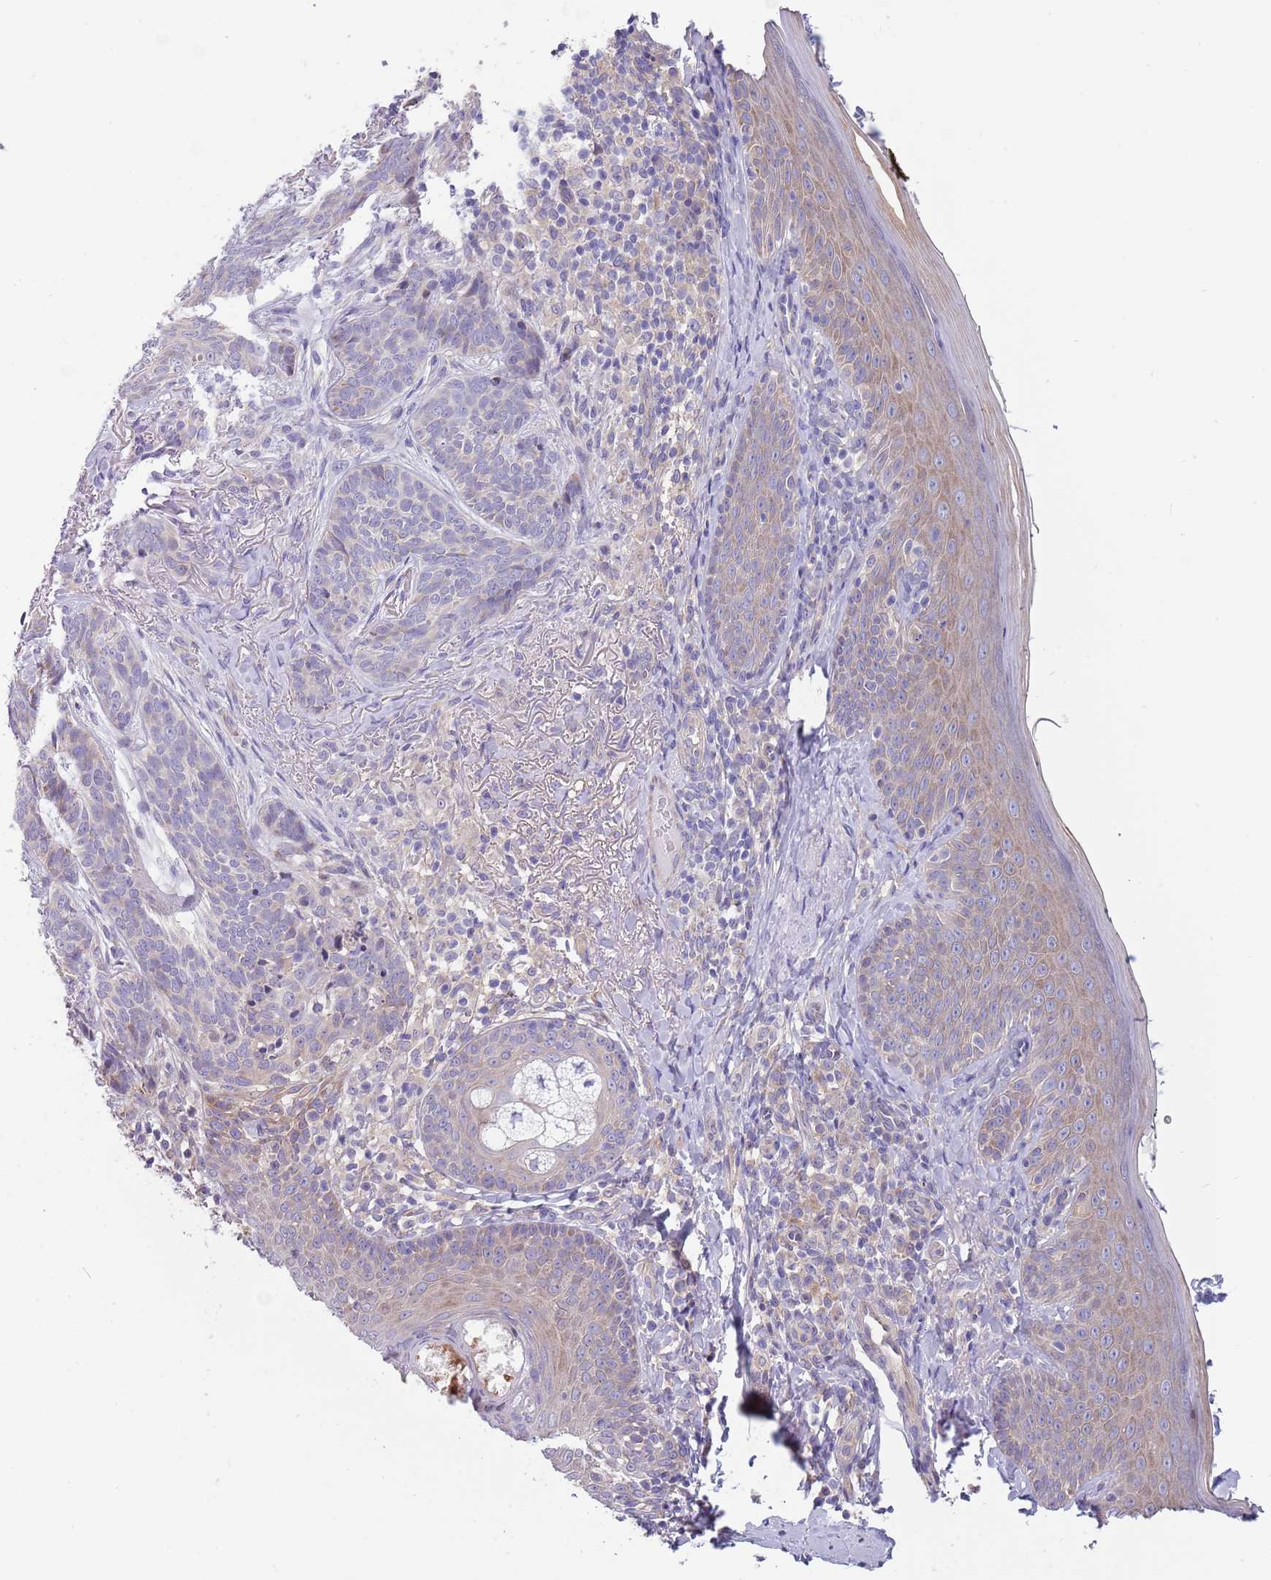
{"staining": {"intensity": "negative", "quantity": "none", "location": "none"}, "tissue": "skin", "cell_type": "Fibroblasts", "image_type": "normal", "snomed": [{"axis": "morphology", "description": "Normal tissue, NOS"}, {"axis": "topography", "description": "Skin"}], "caption": "DAB (3,3'-diaminobenzidine) immunohistochemical staining of benign skin displays no significant staining in fibroblasts. (DAB immunohistochemistry (IHC) with hematoxylin counter stain).", "gene": "CABYR", "patient": {"sex": "male", "age": 57}}